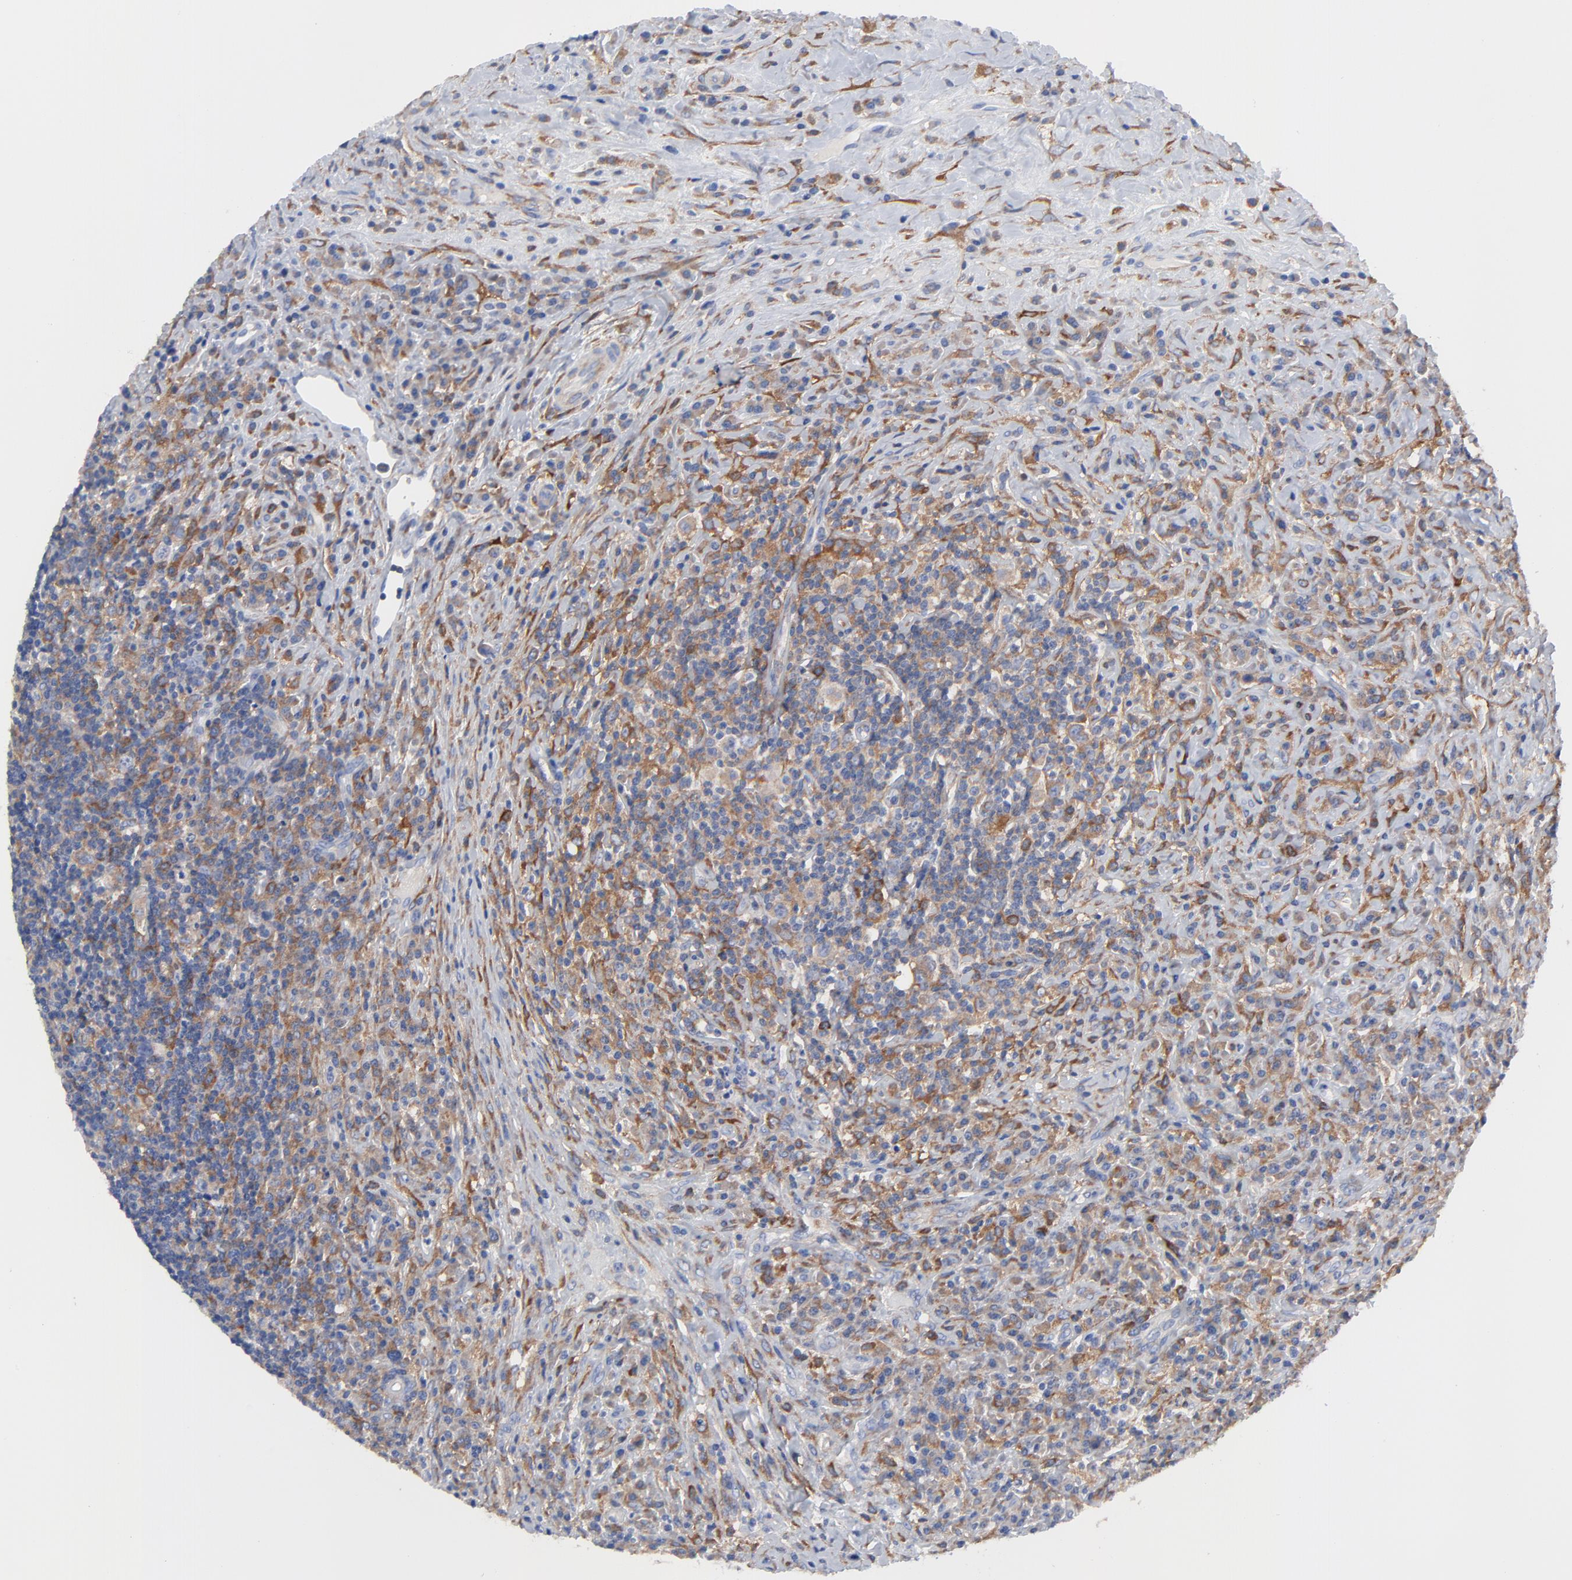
{"staining": {"intensity": "moderate", "quantity": ">75%", "location": "cytoplasmic/membranous"}, "tissue": "lymphoma", "cell_type": "Tumor cells", "image_type": "cancer", "snomed": [{"axis": "morphology", "description": "Hodgkin's disease, NOS"}, {"axis": "topography", "description": "Lymph node"}], "caption": "Protein analysis of Hodgkin's disease tissue exhibits moderate cytoplasmic/membranous staining in about >75% of tumor cells.", "gene": "STAT2", "patient": {"sex": "female", "age": 25}}